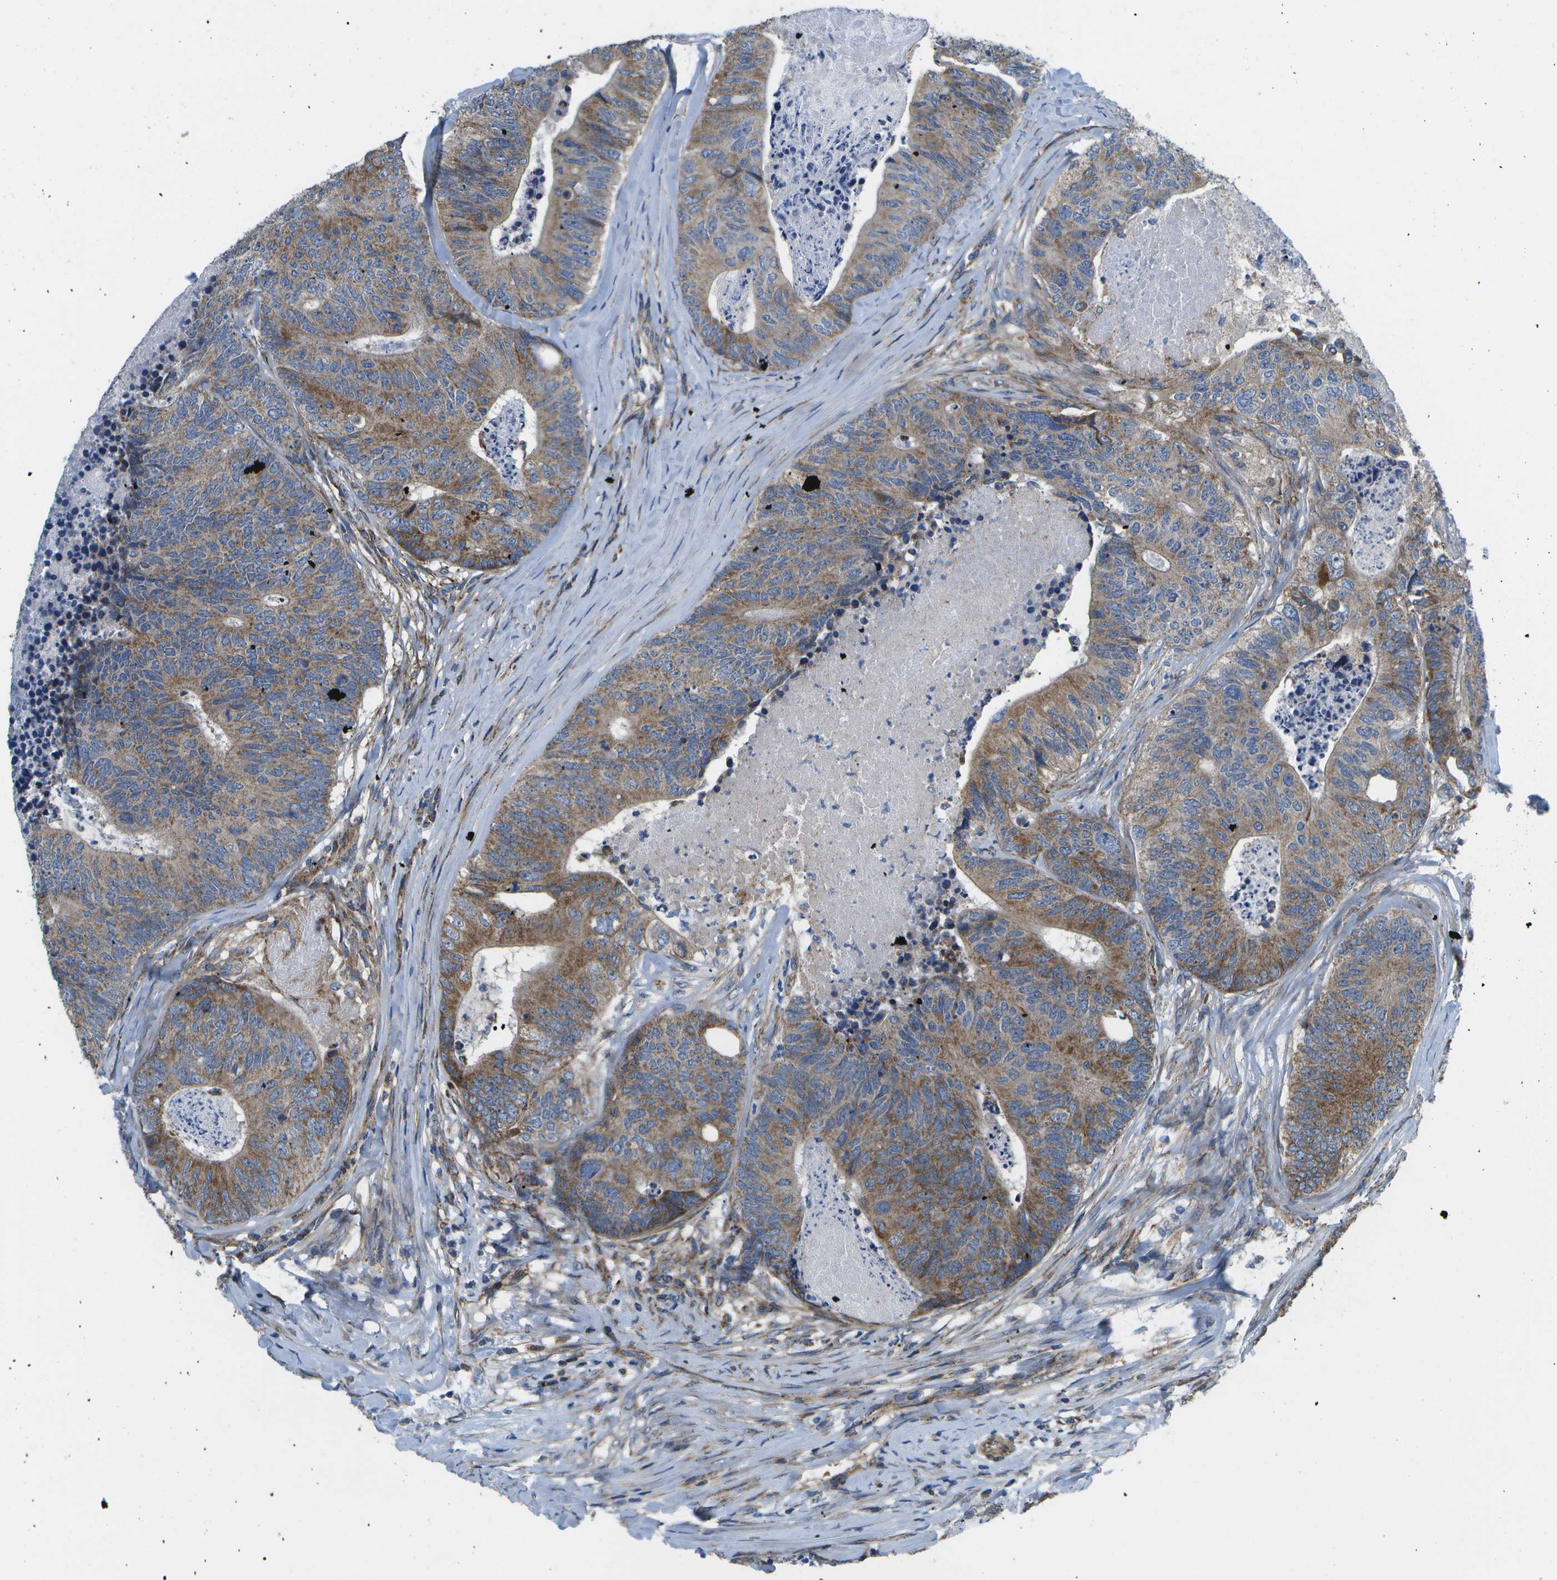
{"staining": {"intensity": "moderate", "quantity": ">75%", "location": "cytoplasmic/membranous"}, "tissue": "colorectal cancer", "cell_type": "Tumor cells", "image_type": "cancer", "snomed": [{"axis": "morphology", "description": "Adenocarcinoma, NOS"}, {"axis": "topography", "description": "Colon"}], "caption": "Protein staining shows moderate cytoplasmic/membranous expression in approximately >75% of tumor cells in adenocarcinoma (colorectal).", "gene": "MVK", "patient": {"sex": "female", "age": 57}}